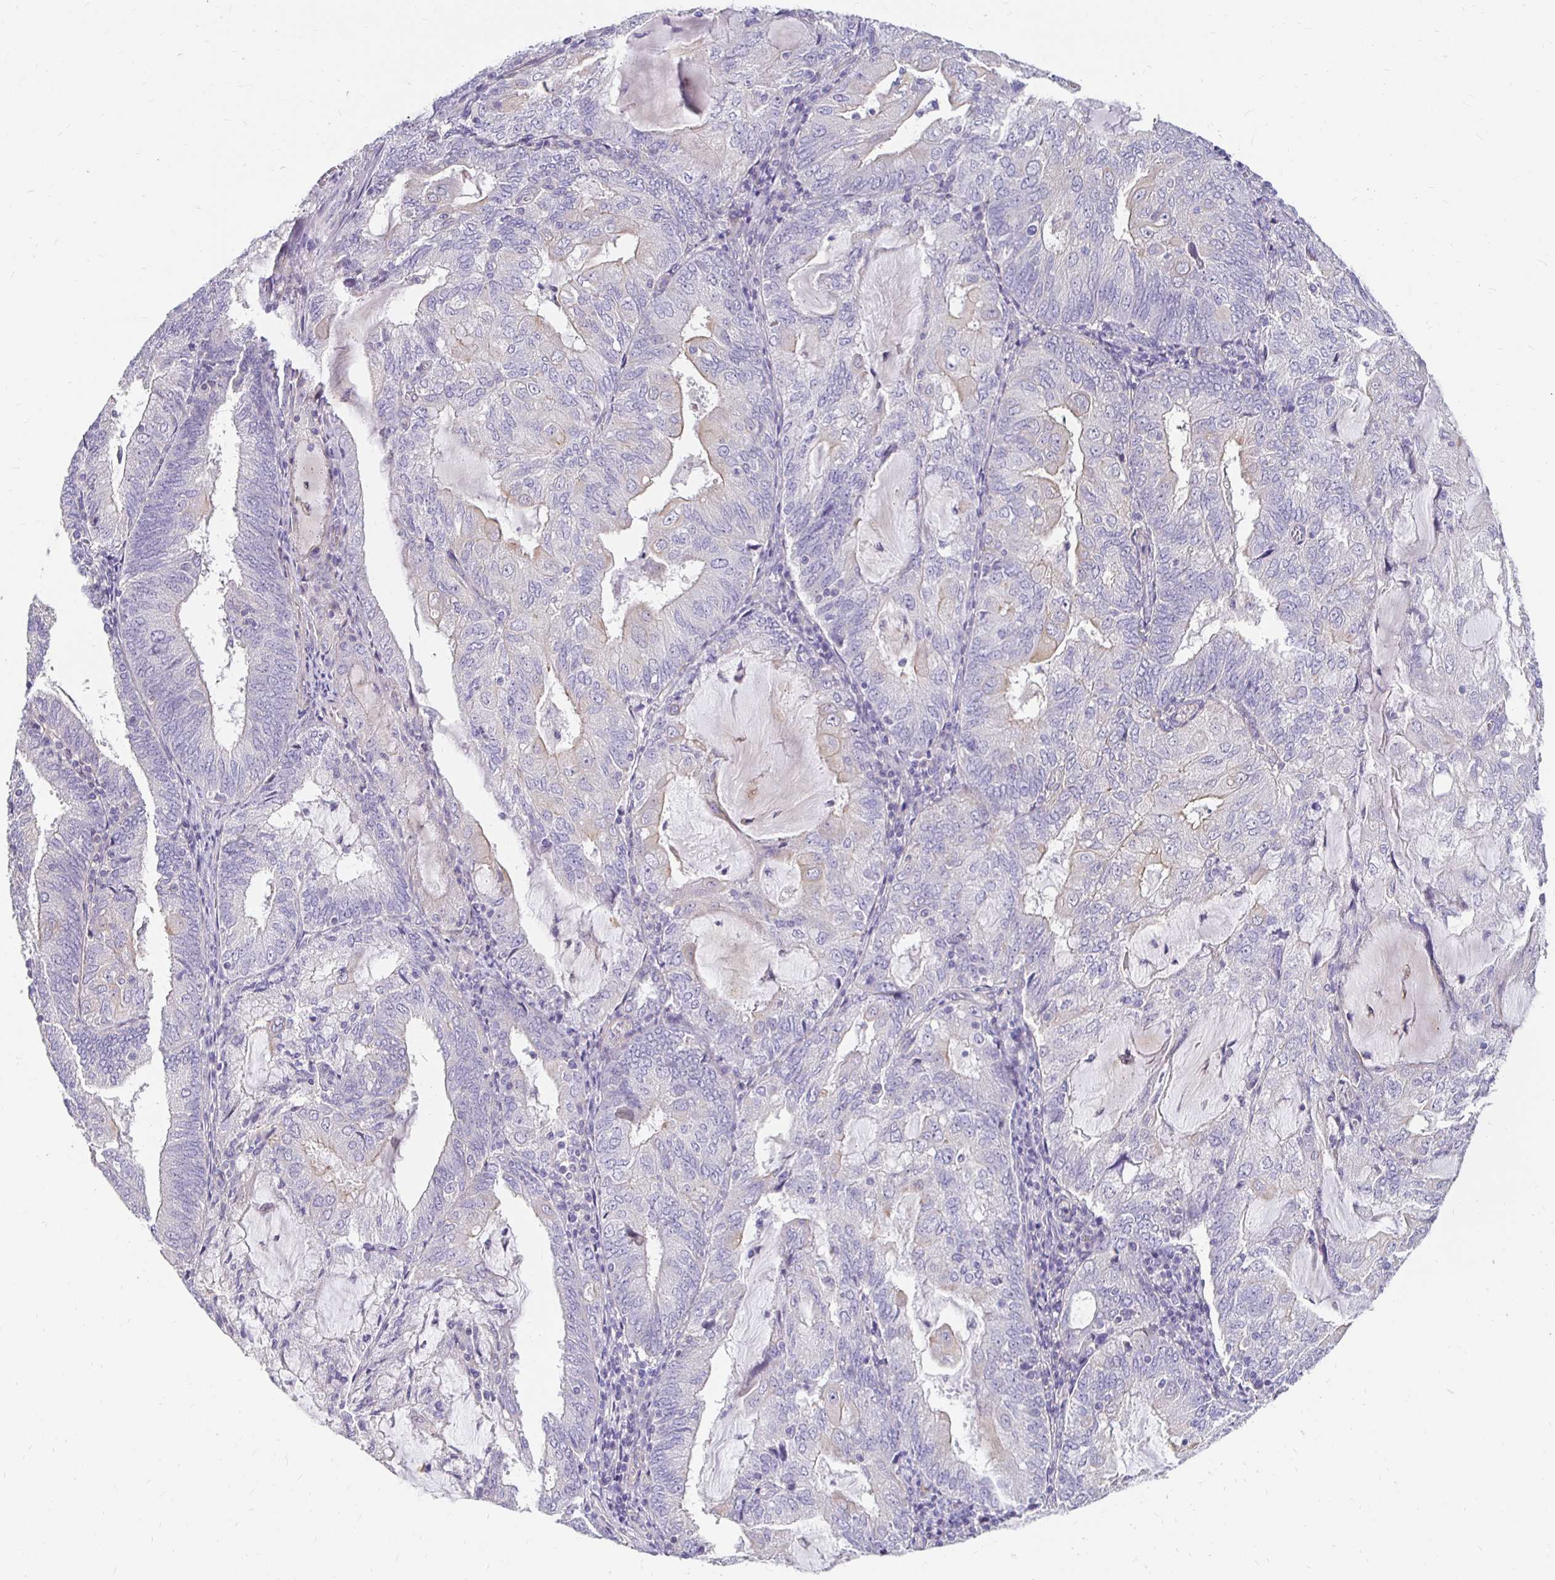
{"staining": {"intensity": "negative", "quantity": "none", "location": "none"}, "tissue": "endometrial cancer", "cell_type": "Tumor cells", "image_type": "cancer", "snomed": [{"axis": "morphology", "description": "Adenocarcinoma, NOS"}, {"axis": "topography", "description": "Endometrium"}], "caption": "Protein analysis of endometrial cancer (adenocarcinoma) exhibits no significant positivity in tumor cells.", "gene": "AKAP6", "patient": {"sex": "female", "age": 81}}